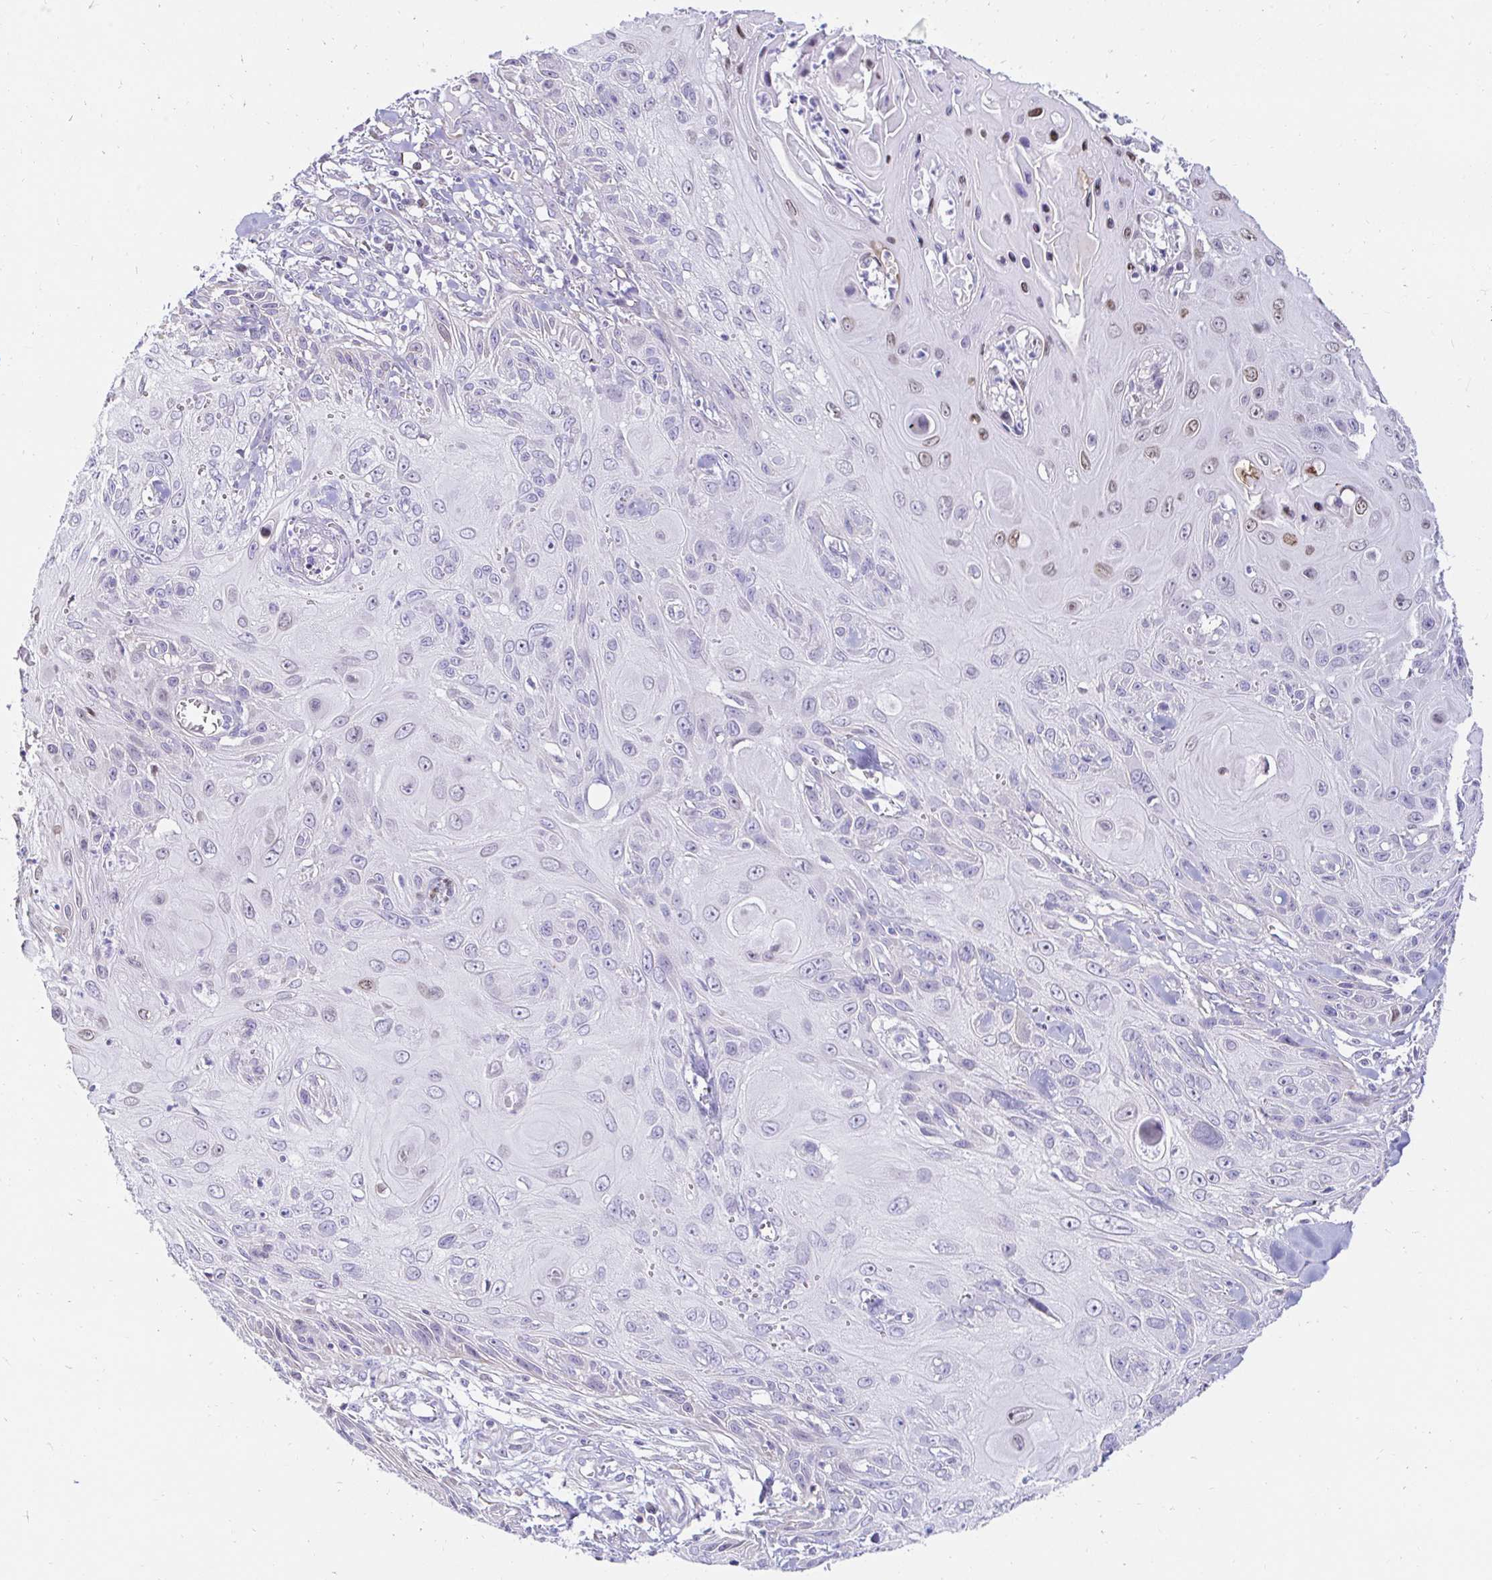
{"staining": {"intensity": "weak", "quantity": "<25%", "location": "nuclear"}, "tissue": "skin cancer", "cell_type": "Tumor cells", "image_type": "cancer", "snomed": [{"axis": "morphology", "description": "Squamous cell carcinoma, NOS"}, {"axis": "topography", "description": "Skin"}, {"axis": "topography", "description": "Vulva"}], "caption": "This is a image of immunohistochemistry staining of skin squamous cell carcinoma, which shows no positivity in tumor cells.", "gene": "CAPSL", "patient": {"sex": "female", "age": 83}}